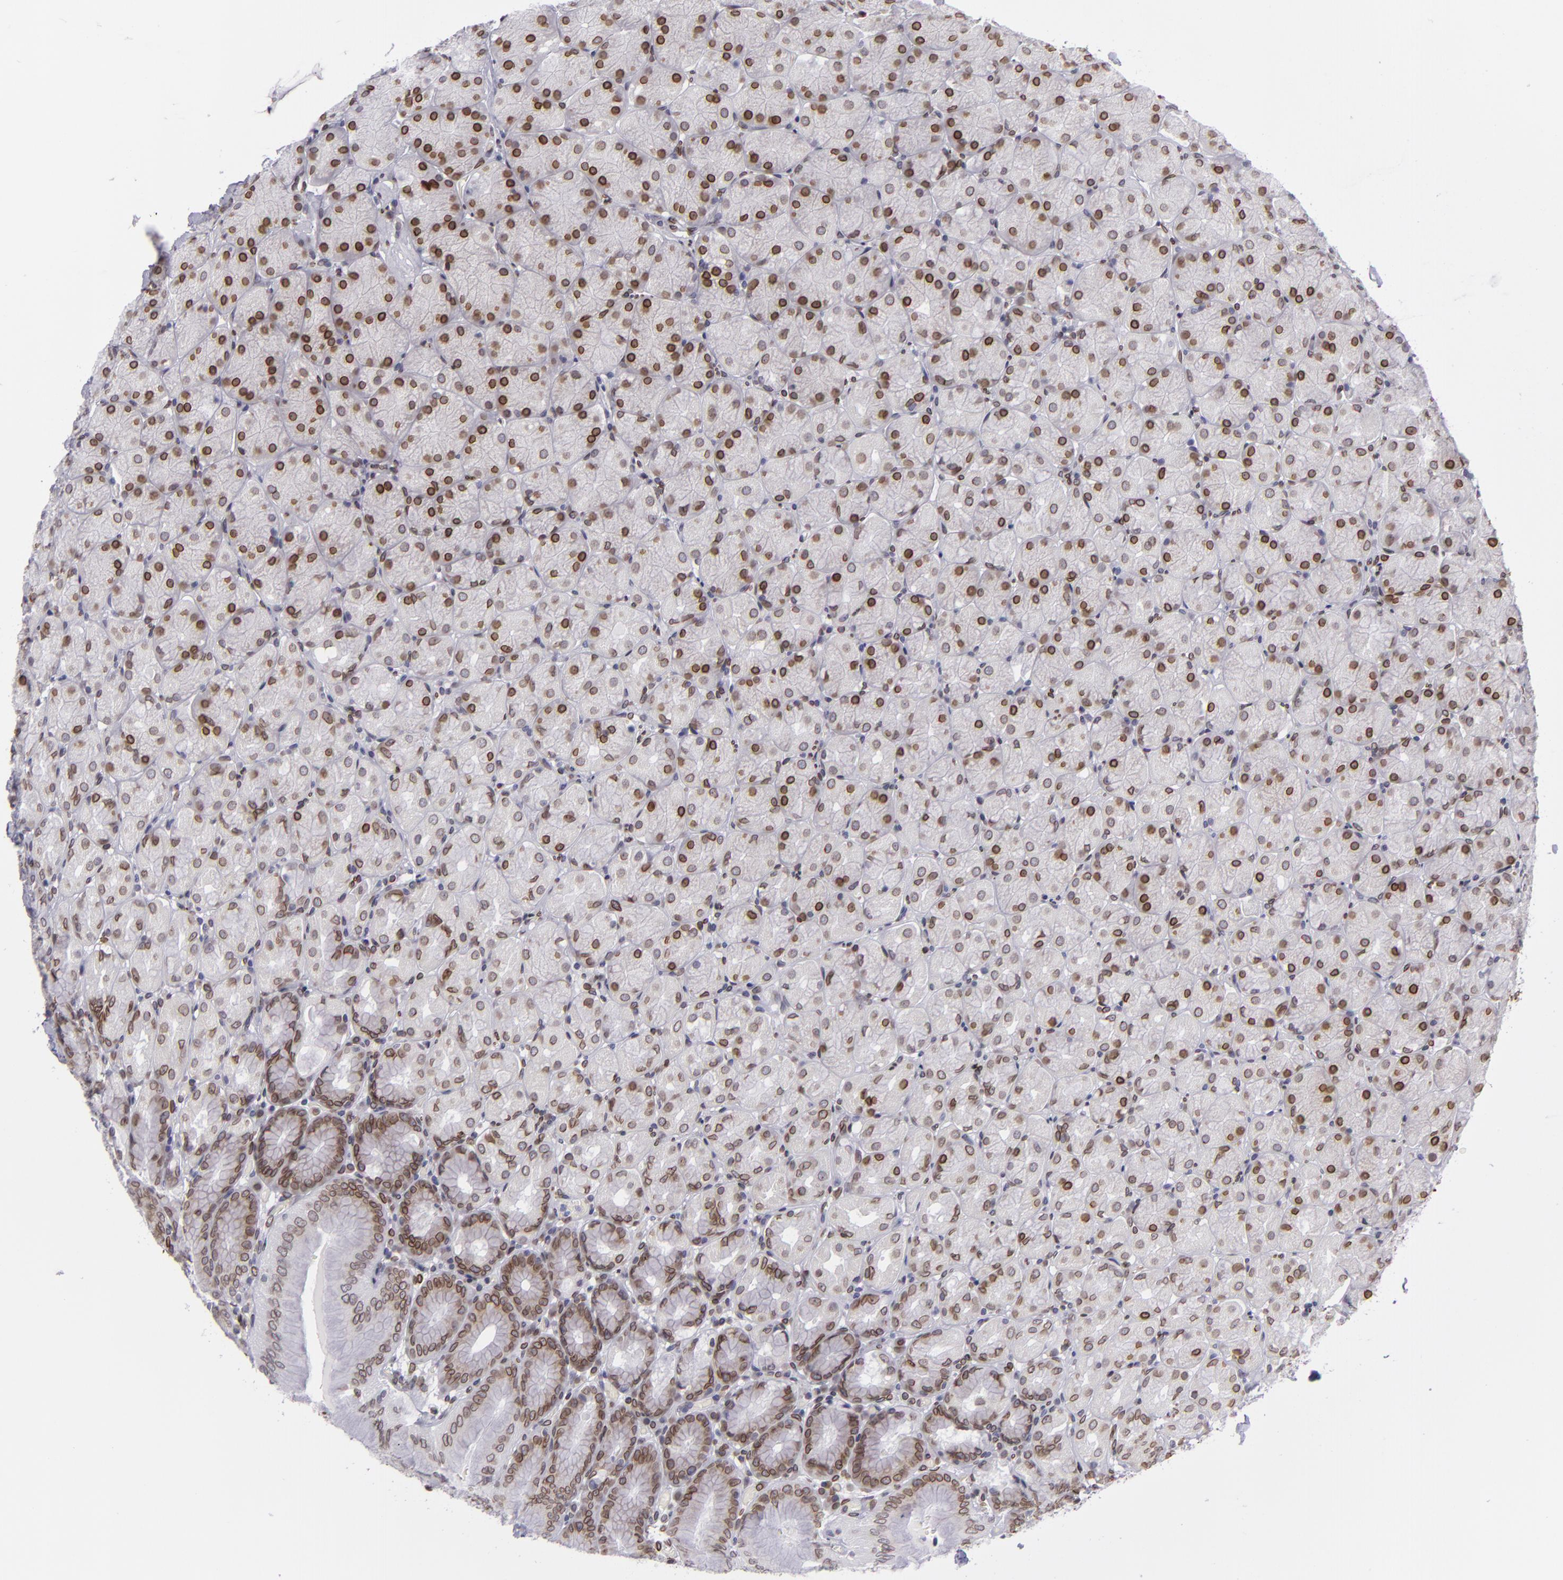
{"staining": {"intensity": "moderate", "quantity": ">75%", "location": "nuclear"}, "tissue": "stomach", "cell_type": "Glandular cells", "image_type": "normal", "snomed": [{"axis": "morphology", "description": "Normal tissue, NOS"}, {"axis": "topography", "description": "Stomach, upper"}, {"axis": "topography", "description": "Stomach"}], "caption": "Immunohistochemical staining of benign human stomach shows medium levels of moderate nuclear expression in approximately >75% of glandular cells. The protein of interest is stained brown, and the nuclei are stained in blue (DAB (3,3'-diaminobenzidine) IHC with brightfield microscopy, high magnification).", "gene": "EMD", "patient": {"sex": "male", "age": 76}}